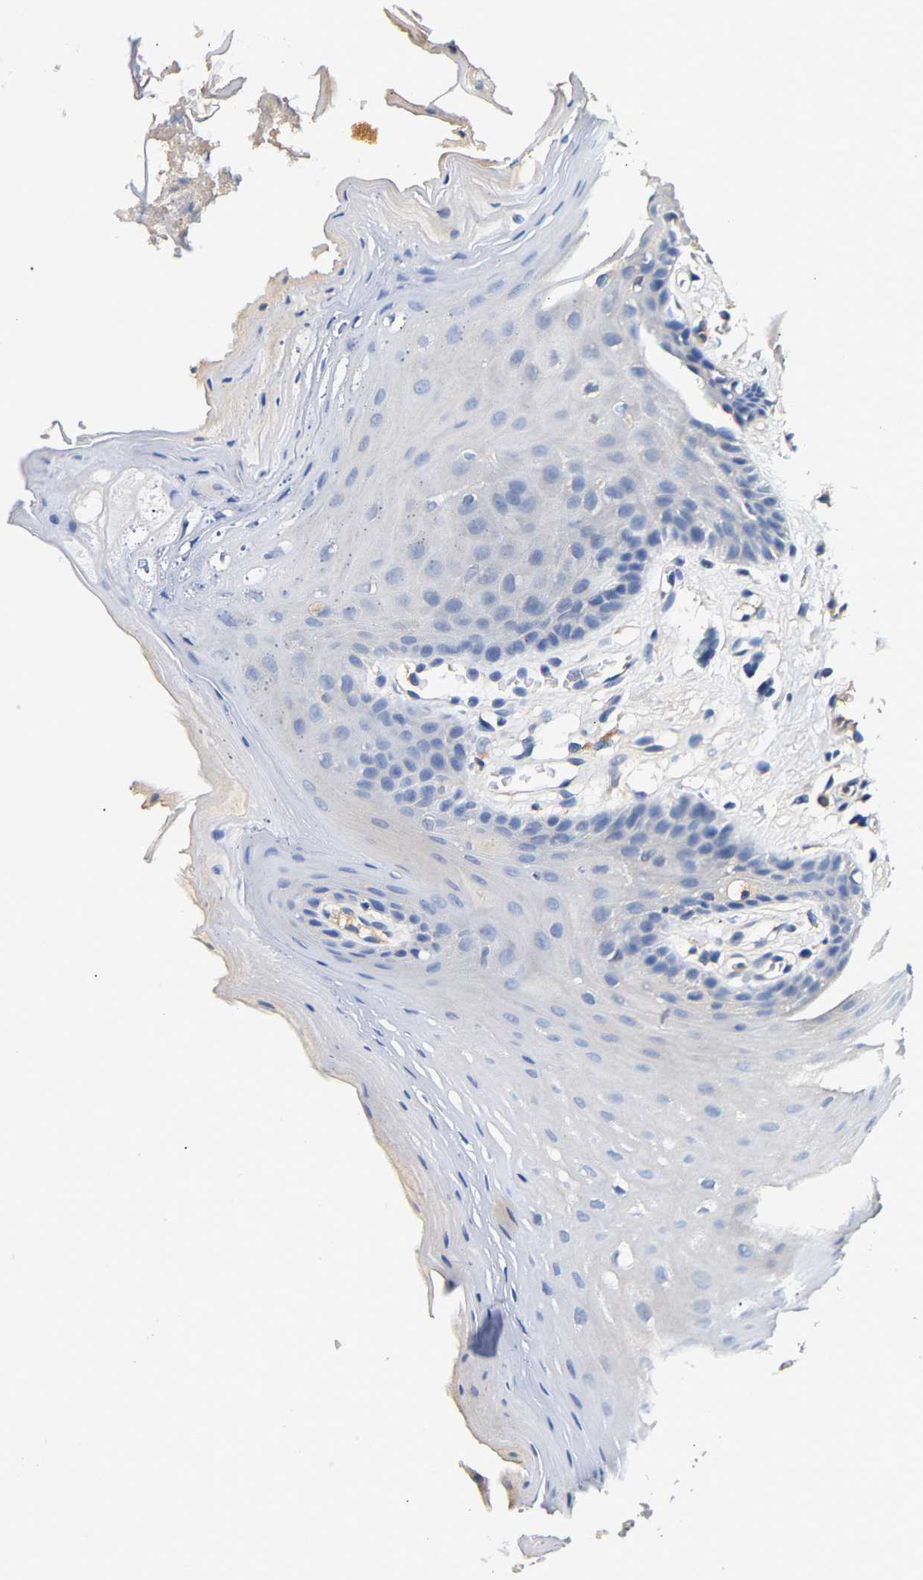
{"staining": {"intensity": "negative", "quantity": "none", "location": "none"}, "tissue": "oral mucosa", "cell_type": "Squamous epithelial cells", "image_type": "normal", "snomed": [{"axis": "morphology", "description": "Normal tissue, NOS"}, {"axis": "morphology", "description": "Squamous cell carcinoma, NOS"}, {"axis": "topography", "description": "Oral tissue"}, {"axis": "topography", "description": "Head-Neck"}], "caption": "DAB immunohistochemical staining of benign oral mucosa displays no significant positivity in squamous epithelial cells.", "gene": "SLCO2B1", "patient": {"sex": "male", "age": 71}}